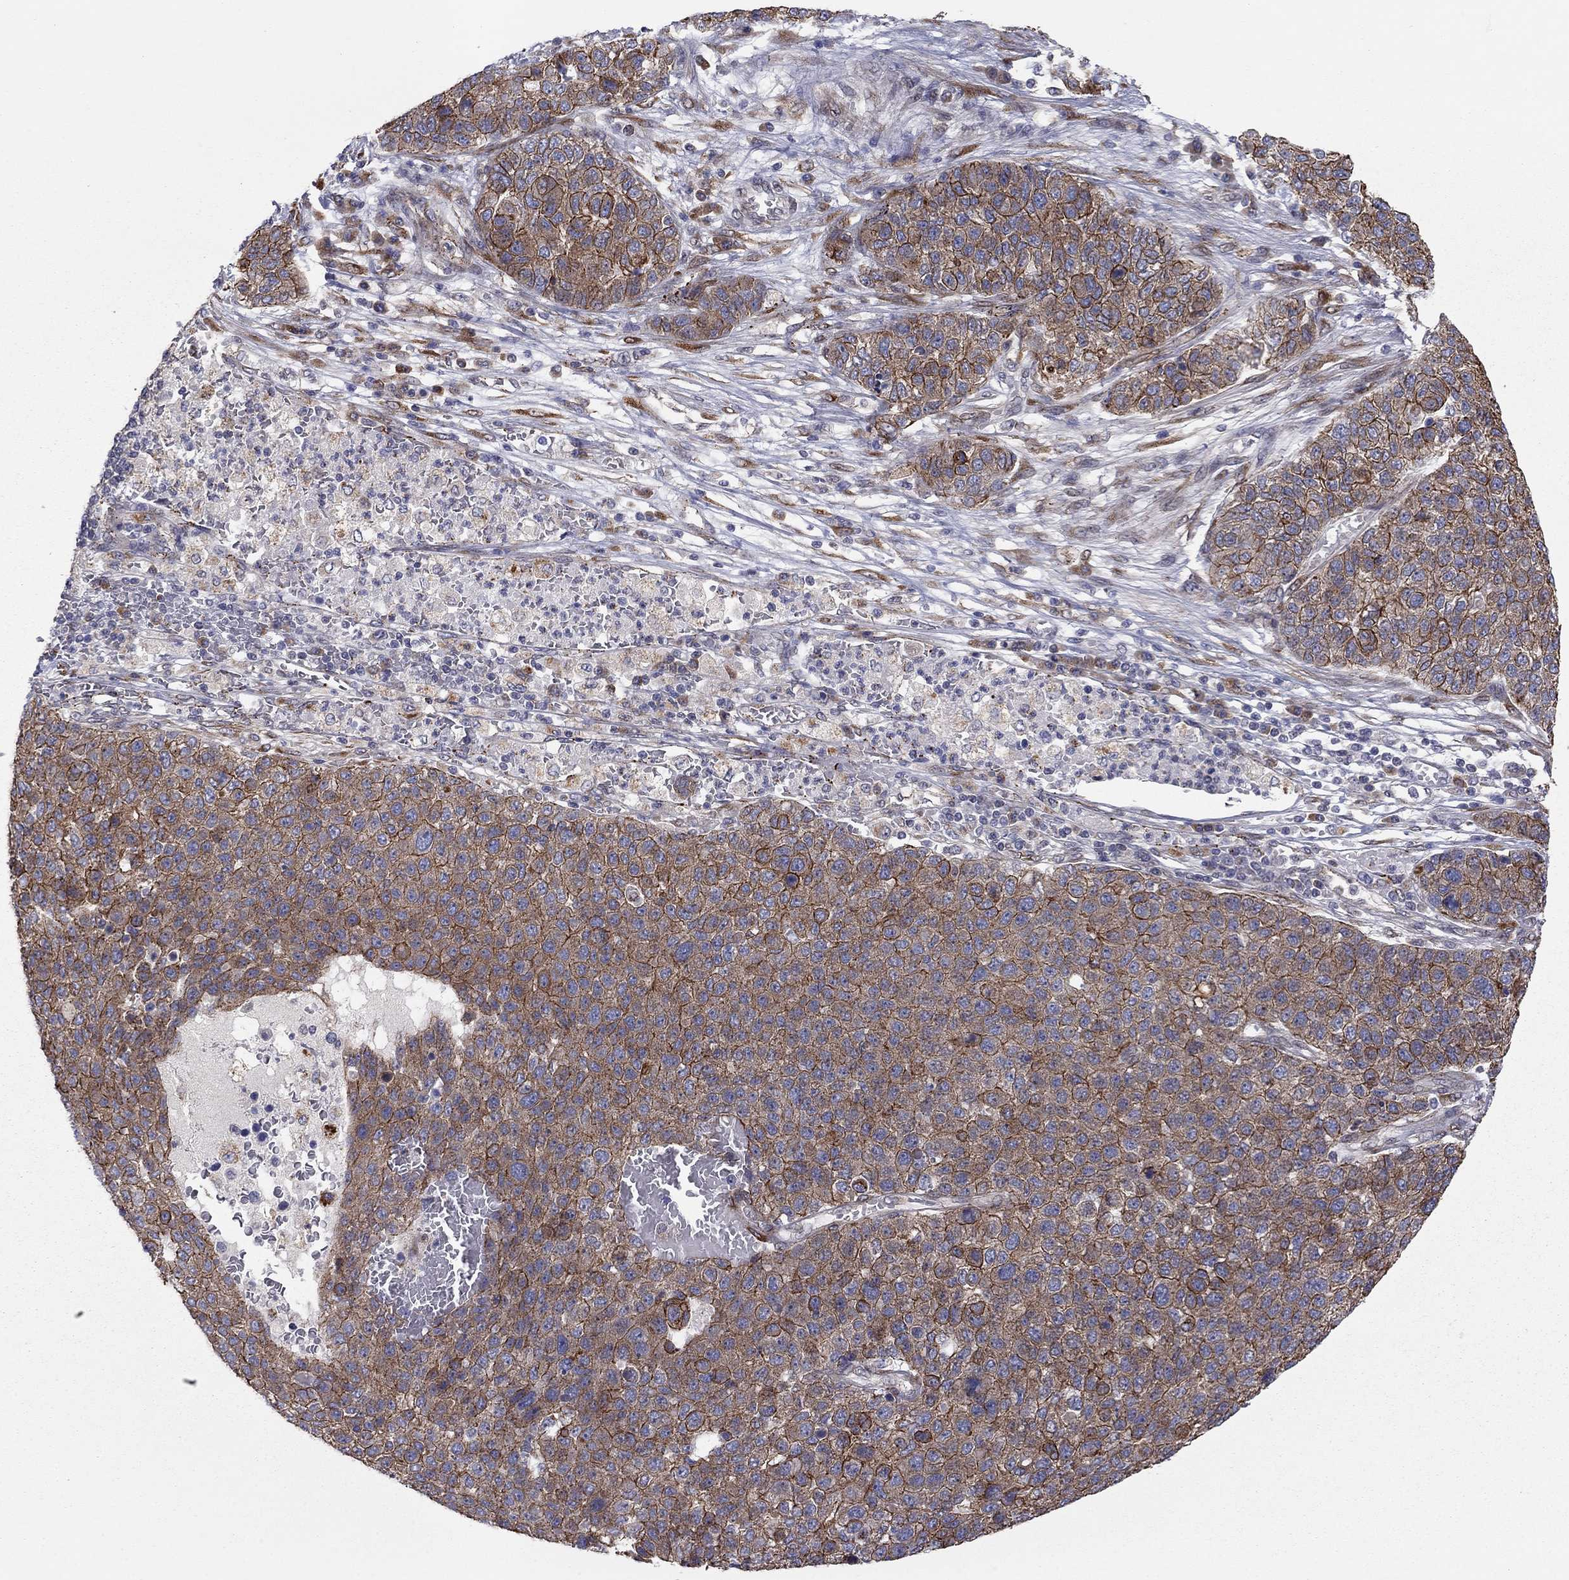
{"staining": {"intensity": "strong", "quantity": ">75%", "location": "cytoplasmic/membranous"}, "tissue": "pancreatic cancer", "cell_type": "Tumor cells", "image_type": "cancer", "snomed": [{"axis": "morphology", "description": "Adenocarcinoma, NOS"}, {"axis": "topography", "description": "Pancreas"}], "caption": "Human pancreatic adenocarcinoma stained for a protein (brown) shows strong cytoplasmic/membranous positive staining in approximately >75% of tumor cells.", "gene": "YIF1A", "patient": {"sex": "female", "age": 61}}